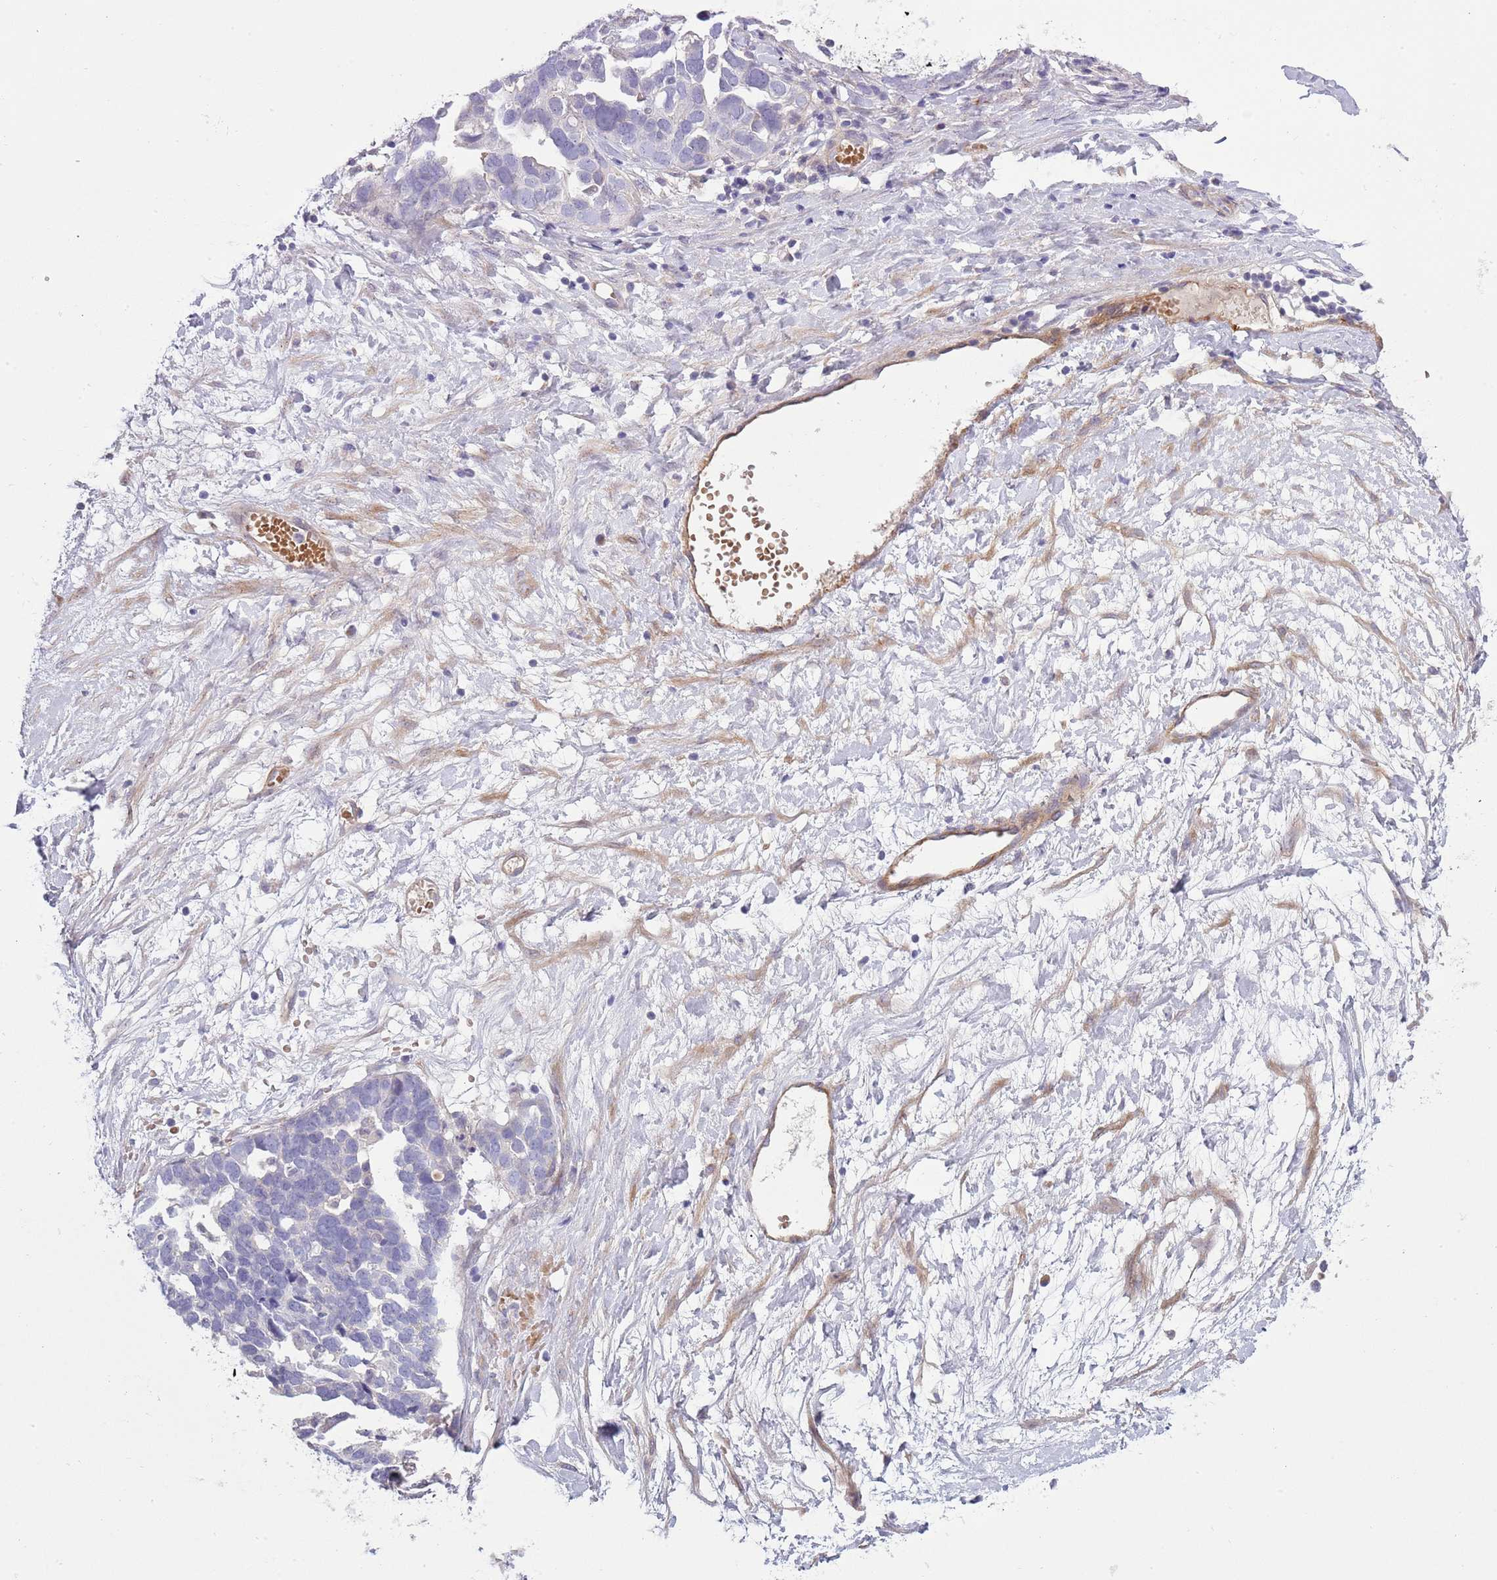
{"staining": {"intensity": "negative", "quantity": "none", "location": "none"}, "tissue": "ovarian cancer", "cell_type": "Tumor cells", "image_type": "cancer", "snomed": [{"axis": "morphology", "description": "Cystadenocarcinoma, serous, NOS"}, {"axis": "topography", "description": "Ovary"}], "caption": "IHC micrograph of neoplastic tissue: human ovarian serous cystadenocarcinoma stained with DAB displays no significant protein staining in tumor cells.", "gene": "TINAGL1", "patient": {"sex": "female", "age": 54}}